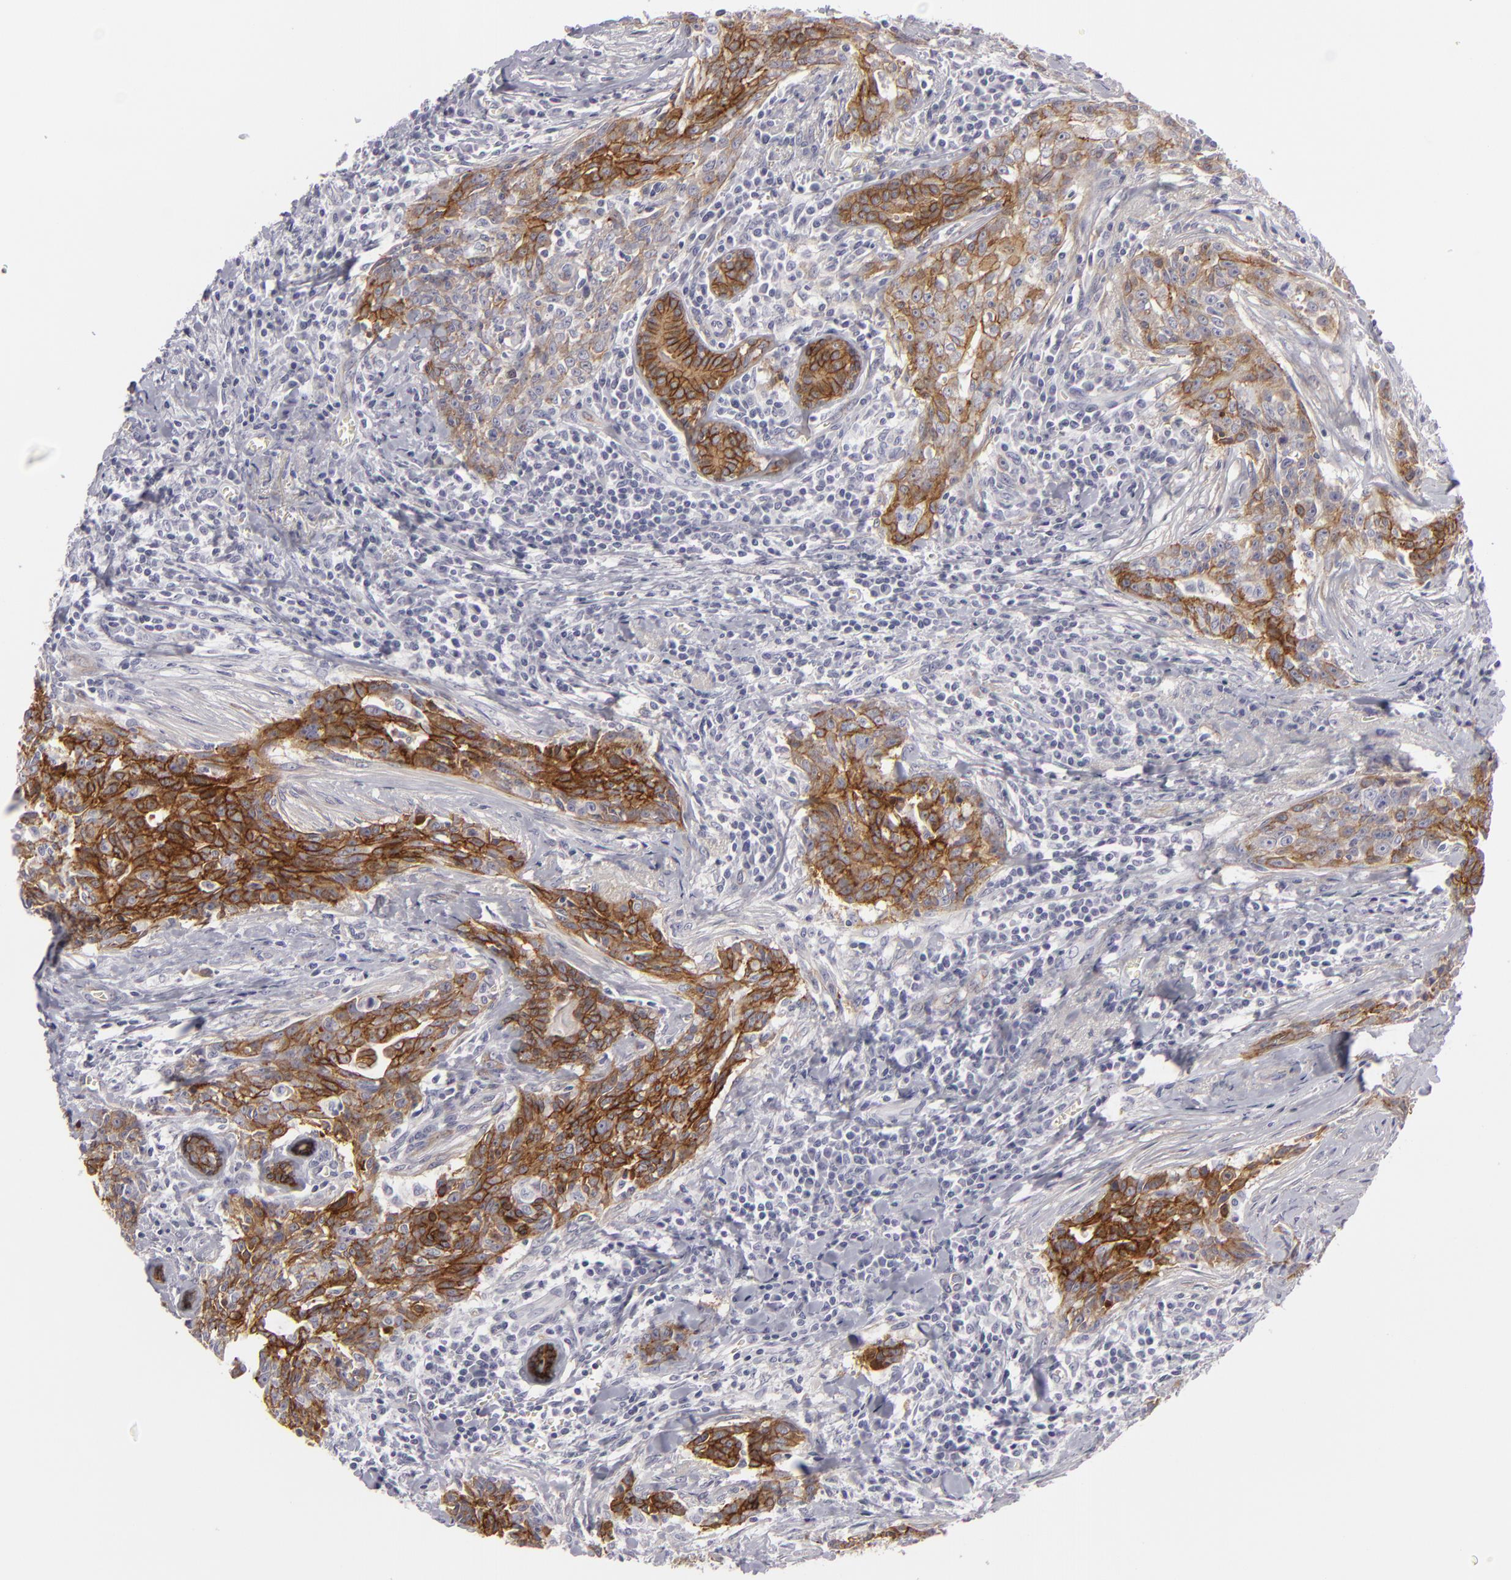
{"staining": {"intensity": "moderate", "quantity": "25%-75%", "location": "cytoplasmic/membranous"}, "tissue": "breast cancer", "cell_type": "Tumor cells", "image_type": "cancer", "snomed": [{"axis": "morphology", "description": "Duct carcinoma"}, {"axis": "topography", "description": "Breast"}], "caption": "A micrograph of human intraductal carcinoma (breast) stained for a protein displays moderate cytoplasmic/membranous brown staining in tumor cells.", "gene": "JUP", "patient": {"sex": "female", "age": 50}}